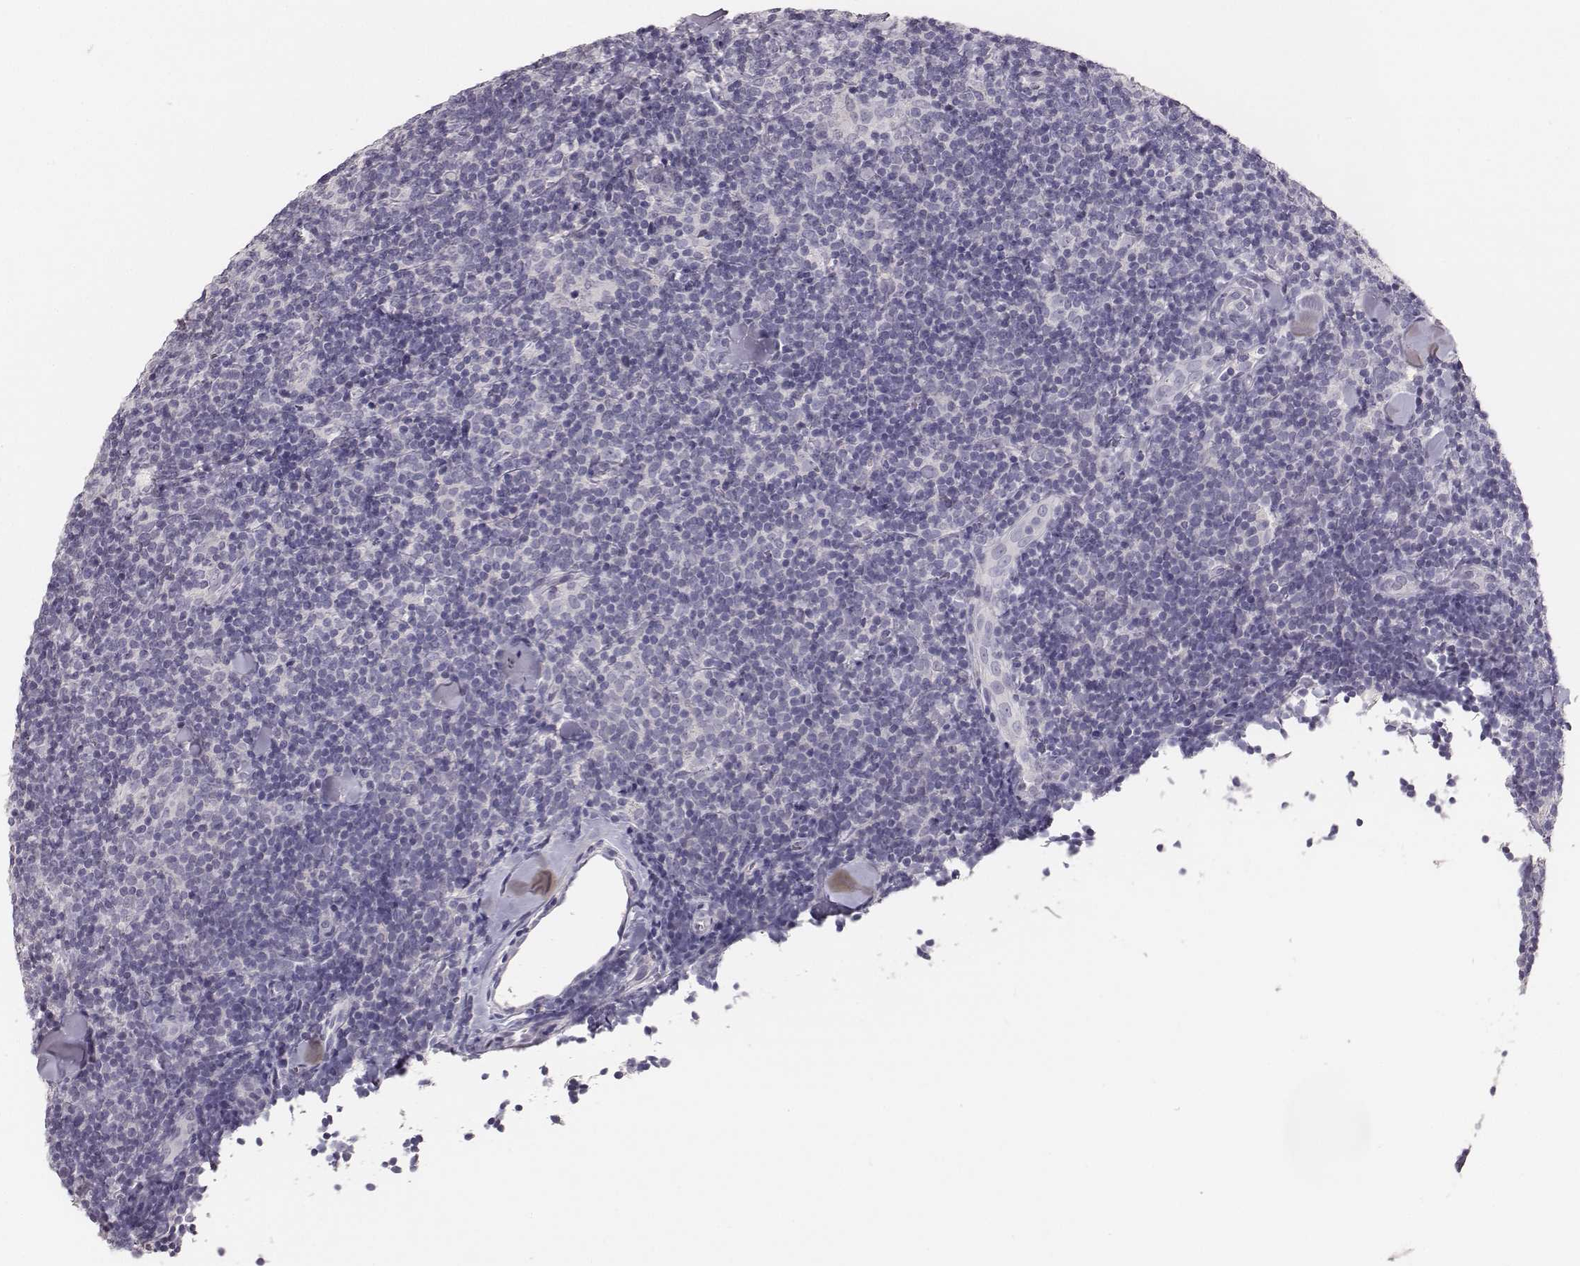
{"staining": {"intensity": "negative", "quantity": "none", "location": "none"}, "tissue": "lymphoma", "cell_type": "Tumor cells", "image_type": "cancer", "snomed": [{"axis": "morphology", "description": "Malignant lymphoma, non-Hodgkin's type, Low grade"}, {"axis": "topography", "description": "Lymph node"}], "caption": "High magnification brightfield microscopy of low-grade malignant lymphoma, non-Hodgkin's type stained with DAB (brown) and counterstained with hematoxylin (blue): tumor cells show no significant staining.", "gene": "MYH6", "patient": {"sex": "female", "age": 56}}